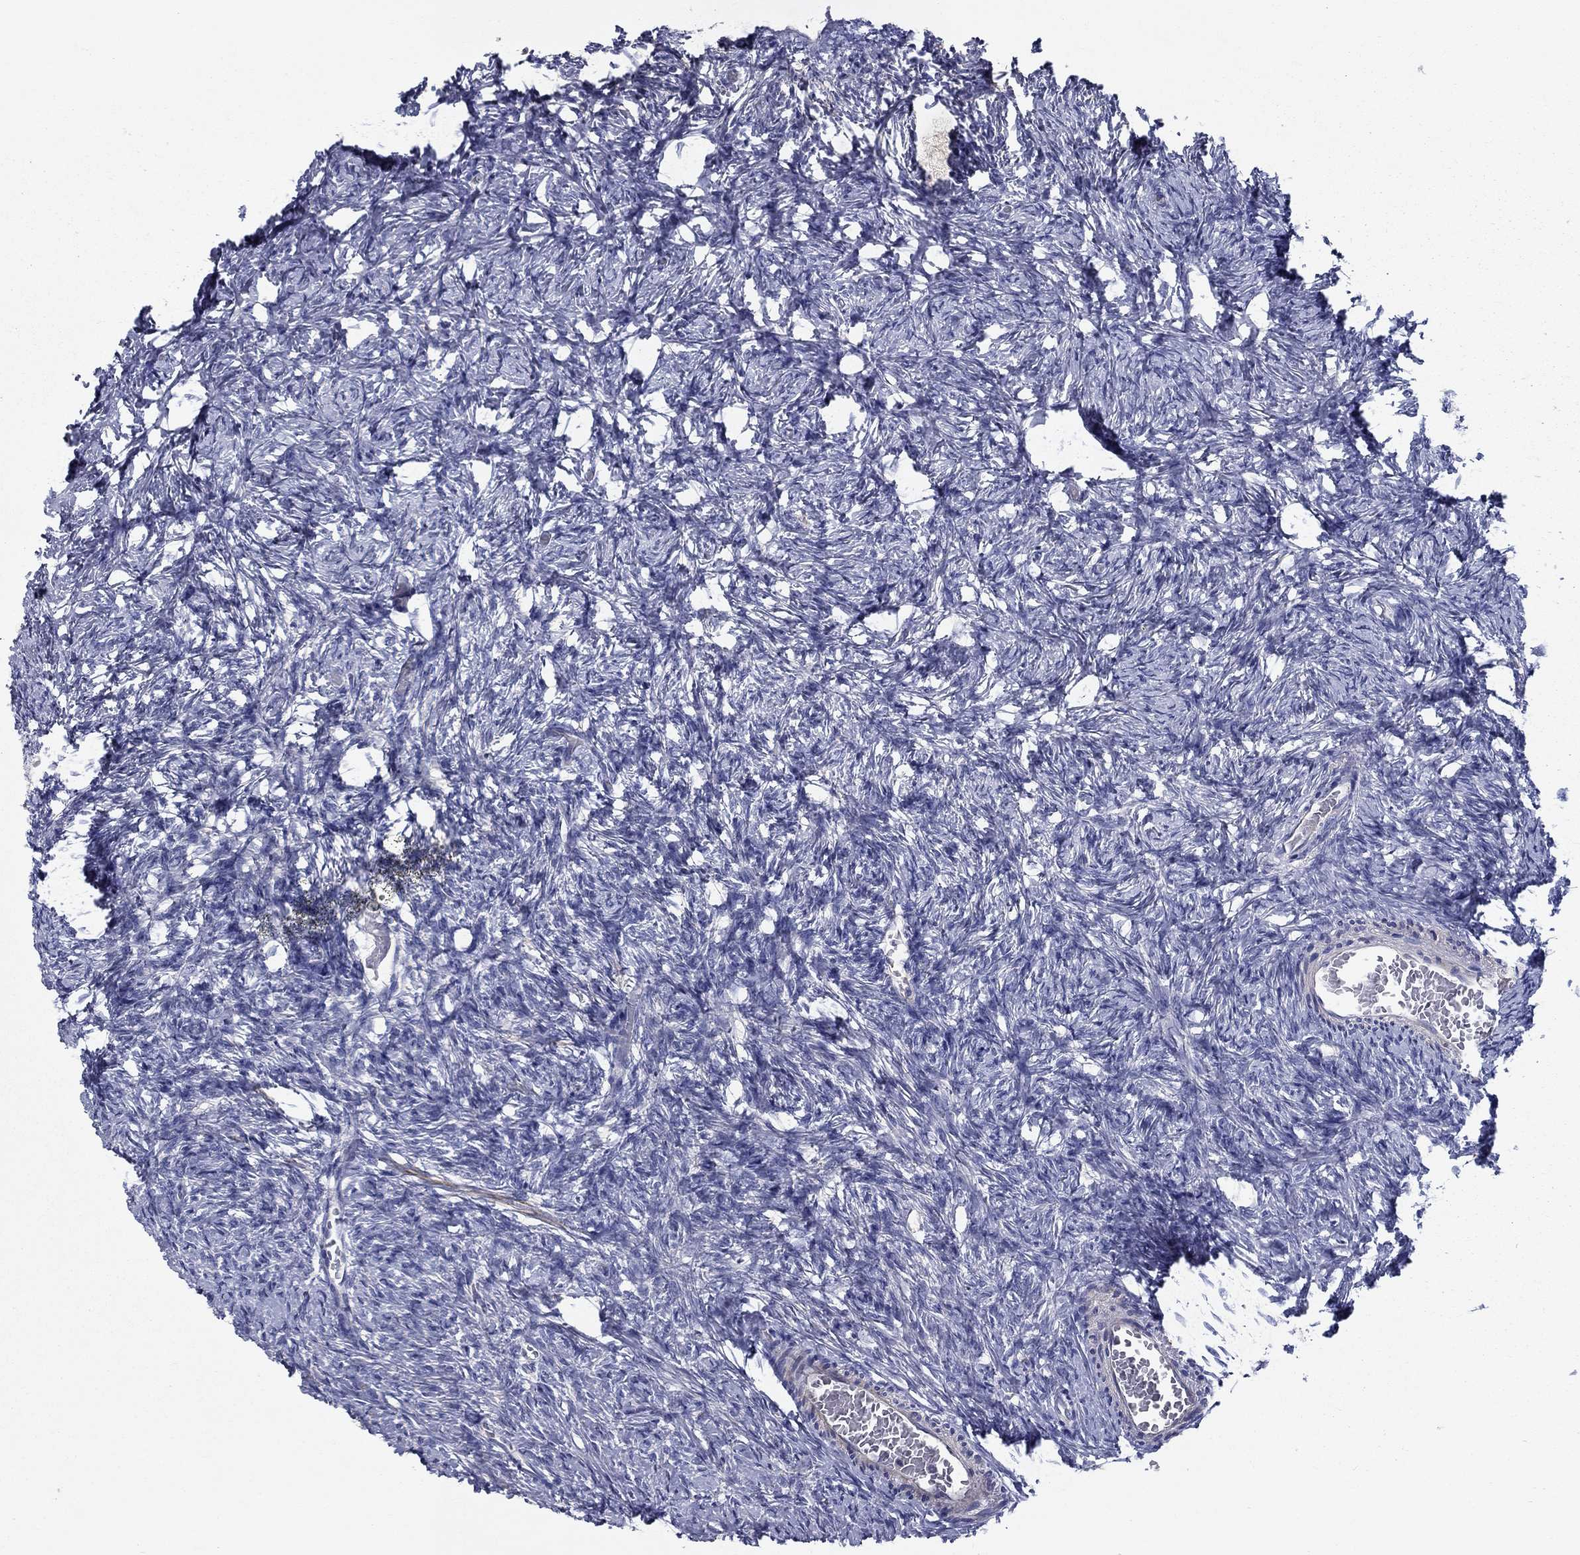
{"staining": {"intensity": "negative", "quantity": "none", "location": "none"}, "tissue": "ovary", "cell_type": "Ovarian stroma cells", "image_type": "normal", "snomed": [{"axis": "morphology", "description": "Normal tissue, NOS"}, {"axis": "topography", "description": "Ovary"}], "caption": "Immunohistochemical staining of benign ovary exhibits no significant positivity in ovarian stroma cells.", "gene": "SIT1", "patient": {"sex": "female", "age": 39}}